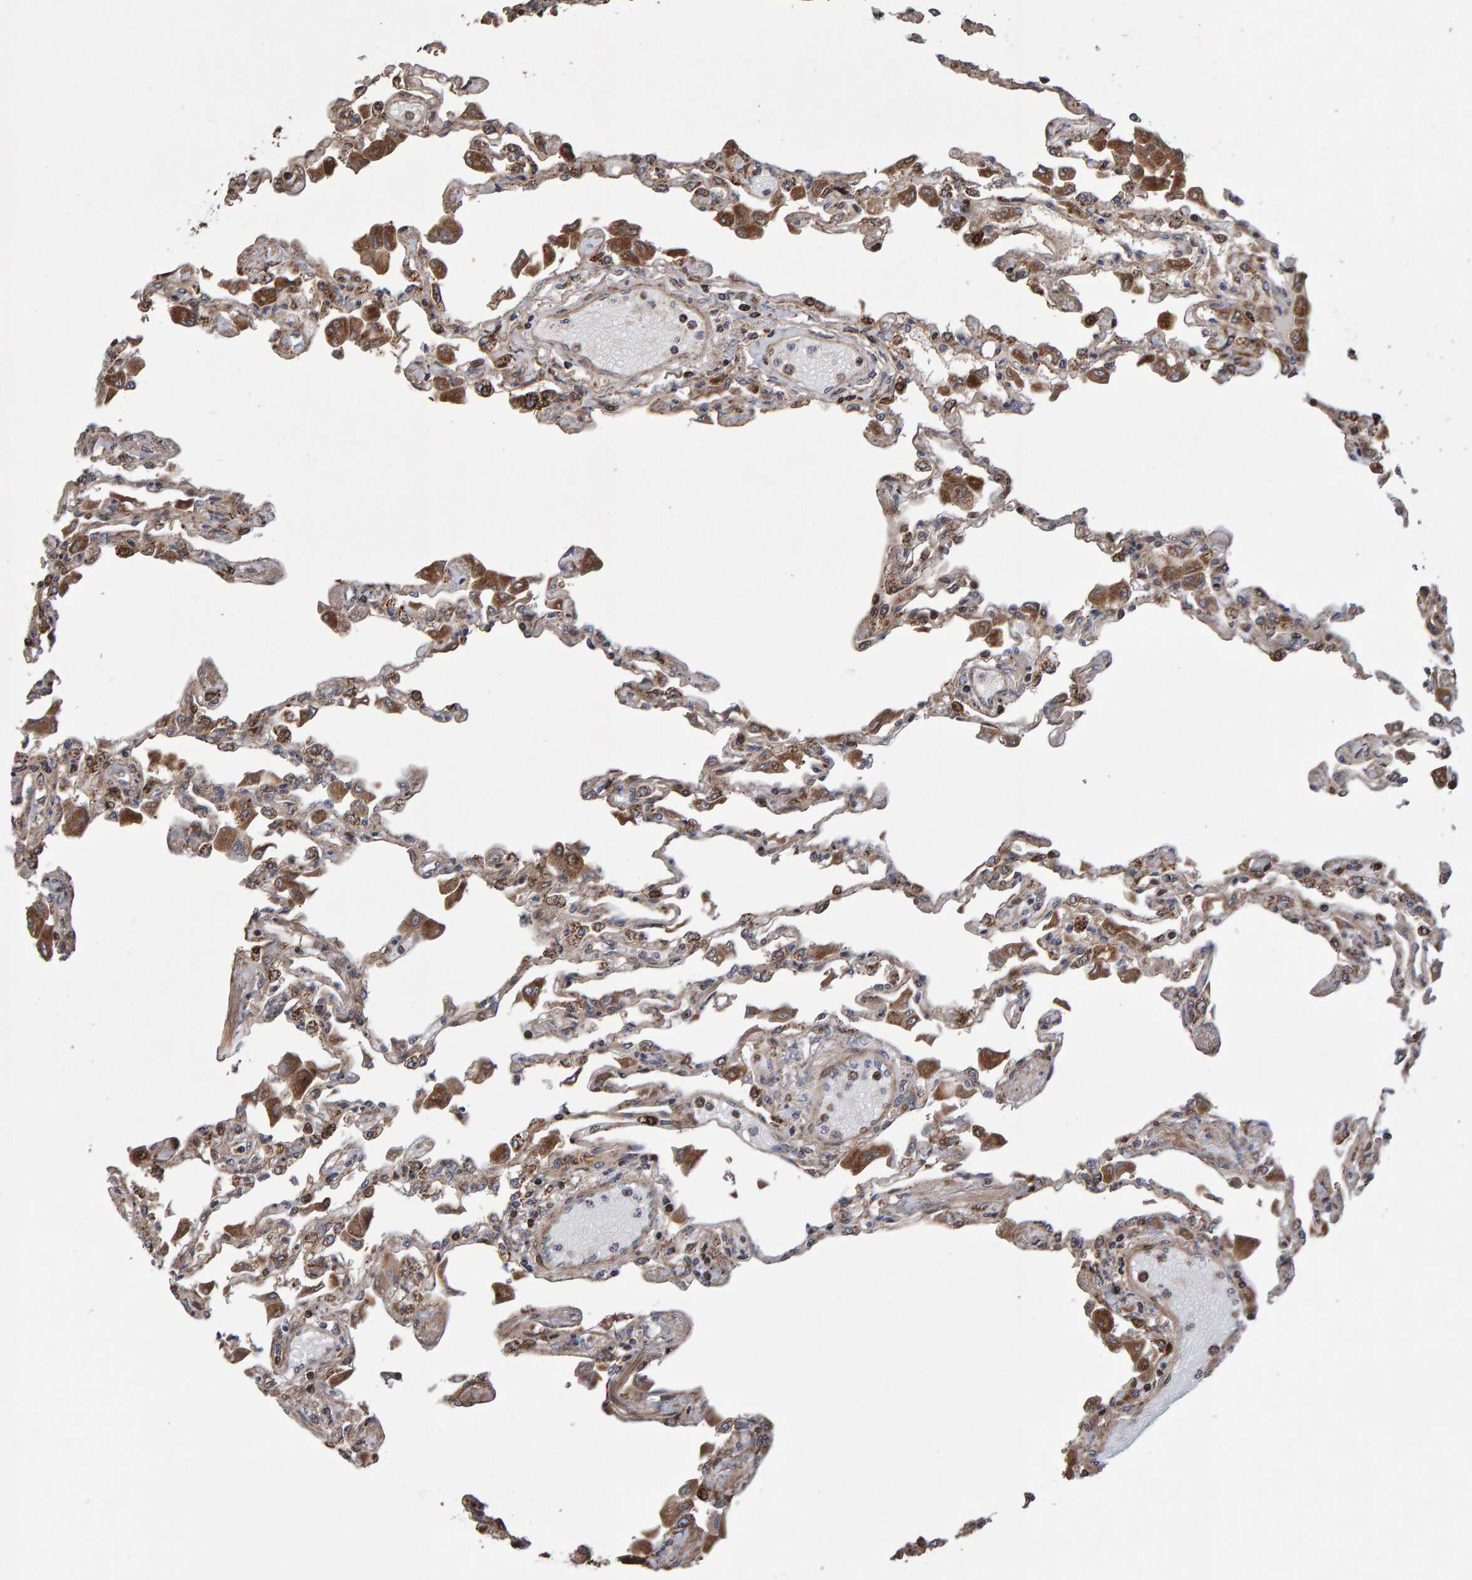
{"staining": {"intensity": "moderate", "quantity": ">75%", "location": "cytoplasmic/membranous"}, "tissue": "lung", "cell_type": "Alveolar cells", "image_type": "normal", "snomed": [{"axis": "morphology", "description": "Normal tissue, NOS"}, {"axis": "topography", "description": "Bronchus"}, {"axis": "topography", "description": "Lung"}], "caption": "Immunohistochemical staining of benign lung reveals medium levels of moderate cytoplasmic/membranous expression in about >75% of alveolar cells. (DAB (3,3'-diaminobenzidine) IHC, brown staining for protein, blue staining for nuclei).", "gene": "PECR", "patient": {"sex": "female", "age": 49}}